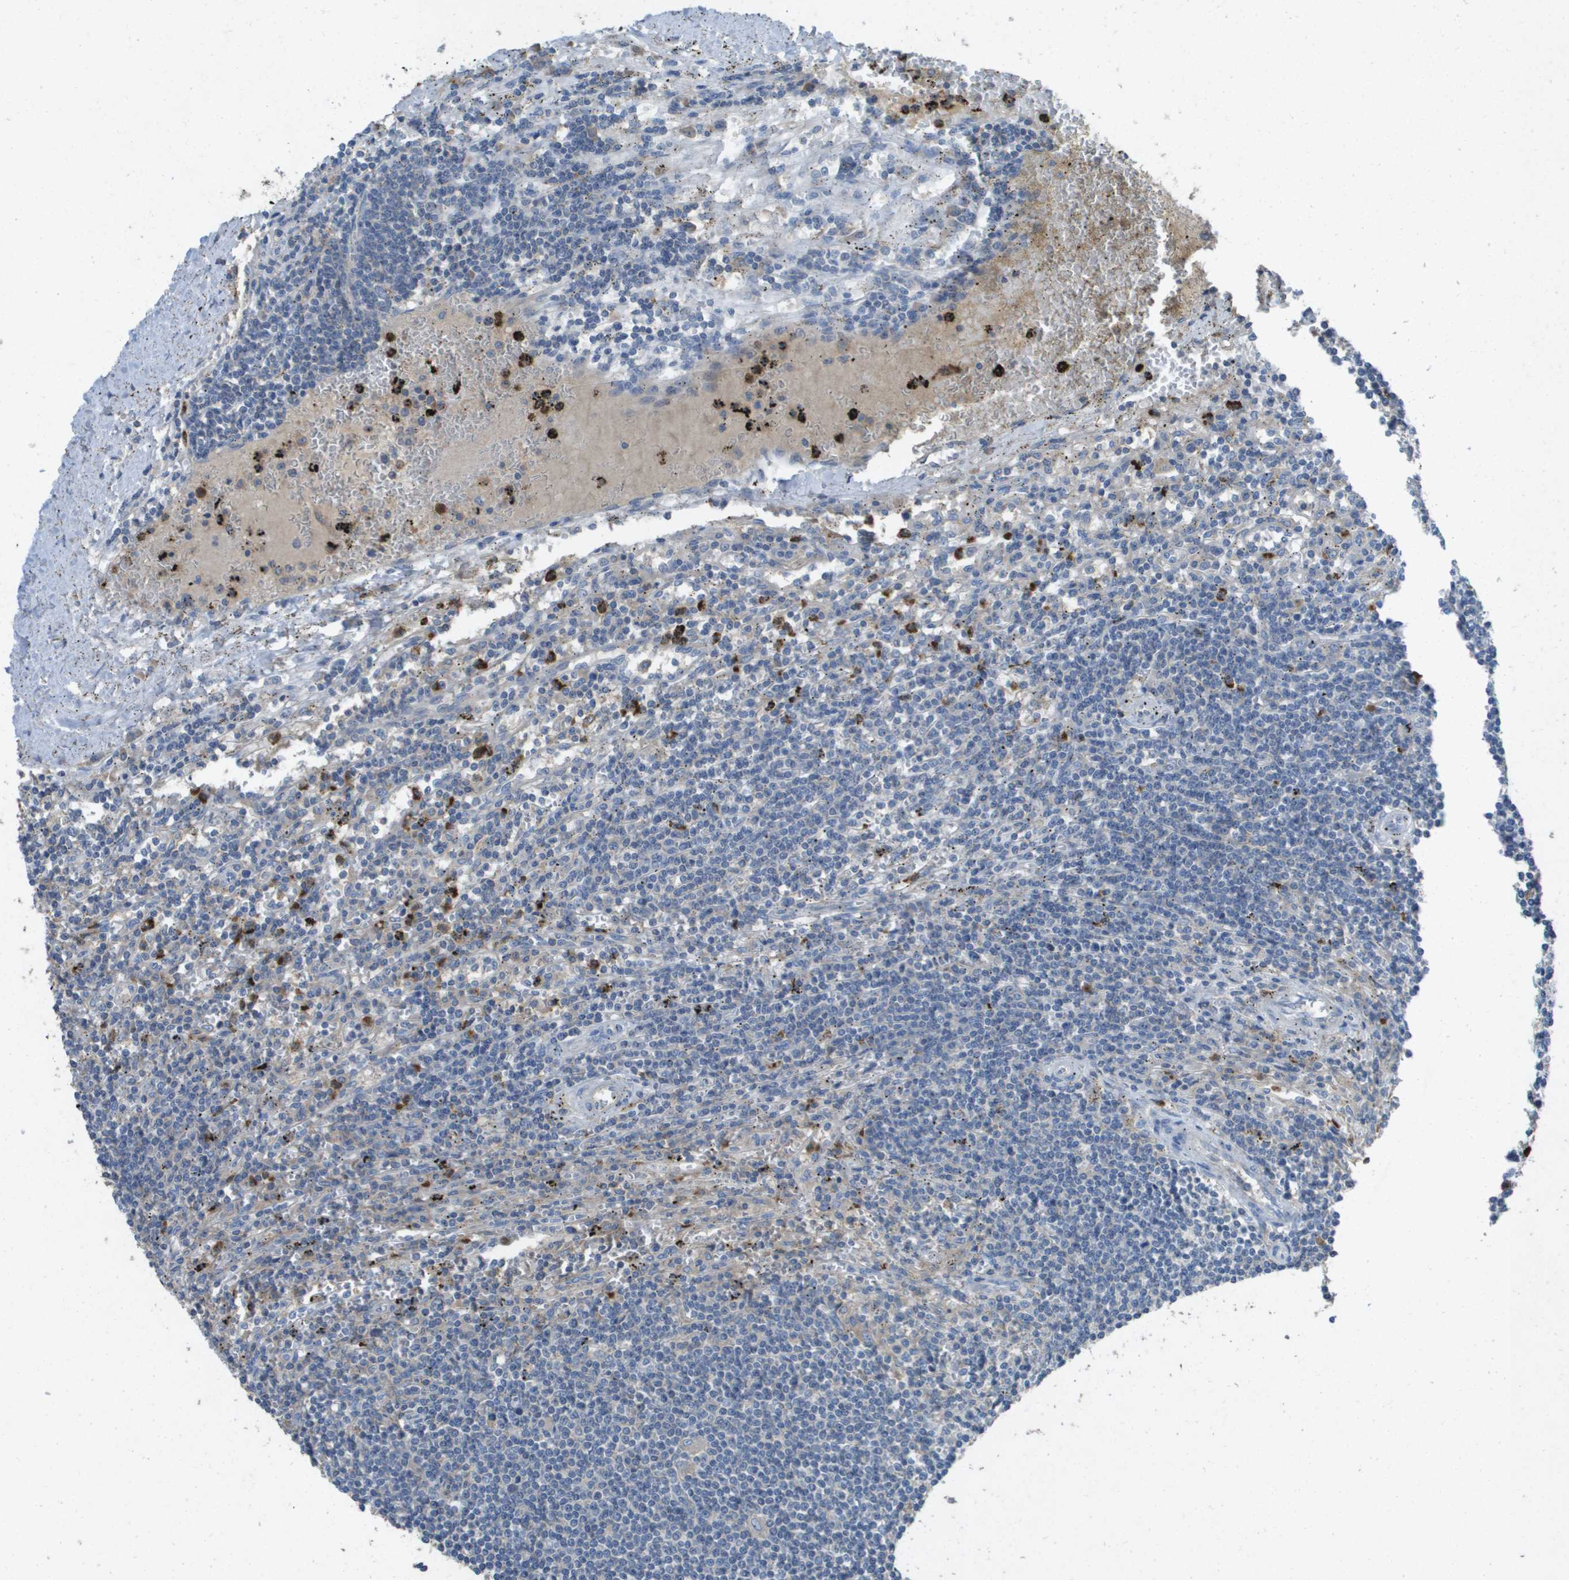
{"staining": {"intensity": "negative", "quantity": "none", "location": "none"}, "tissue": "lymphoma", "cell_type": "Tumor cells", "image_type": "cancer", "snomed": [{"axis": "morphology", "description": "Malignant lymphoma, non-Hodgkin's type, Low grade"}, {"axis": "topography", "description": "Spleen"}], "caption": "There is no significant expression in tumor cells of low-grade malignant lymphoma, non-Hodgkin's type.", "gene": "CLCA4", "patient": {"sex": "male", "age": 76}}